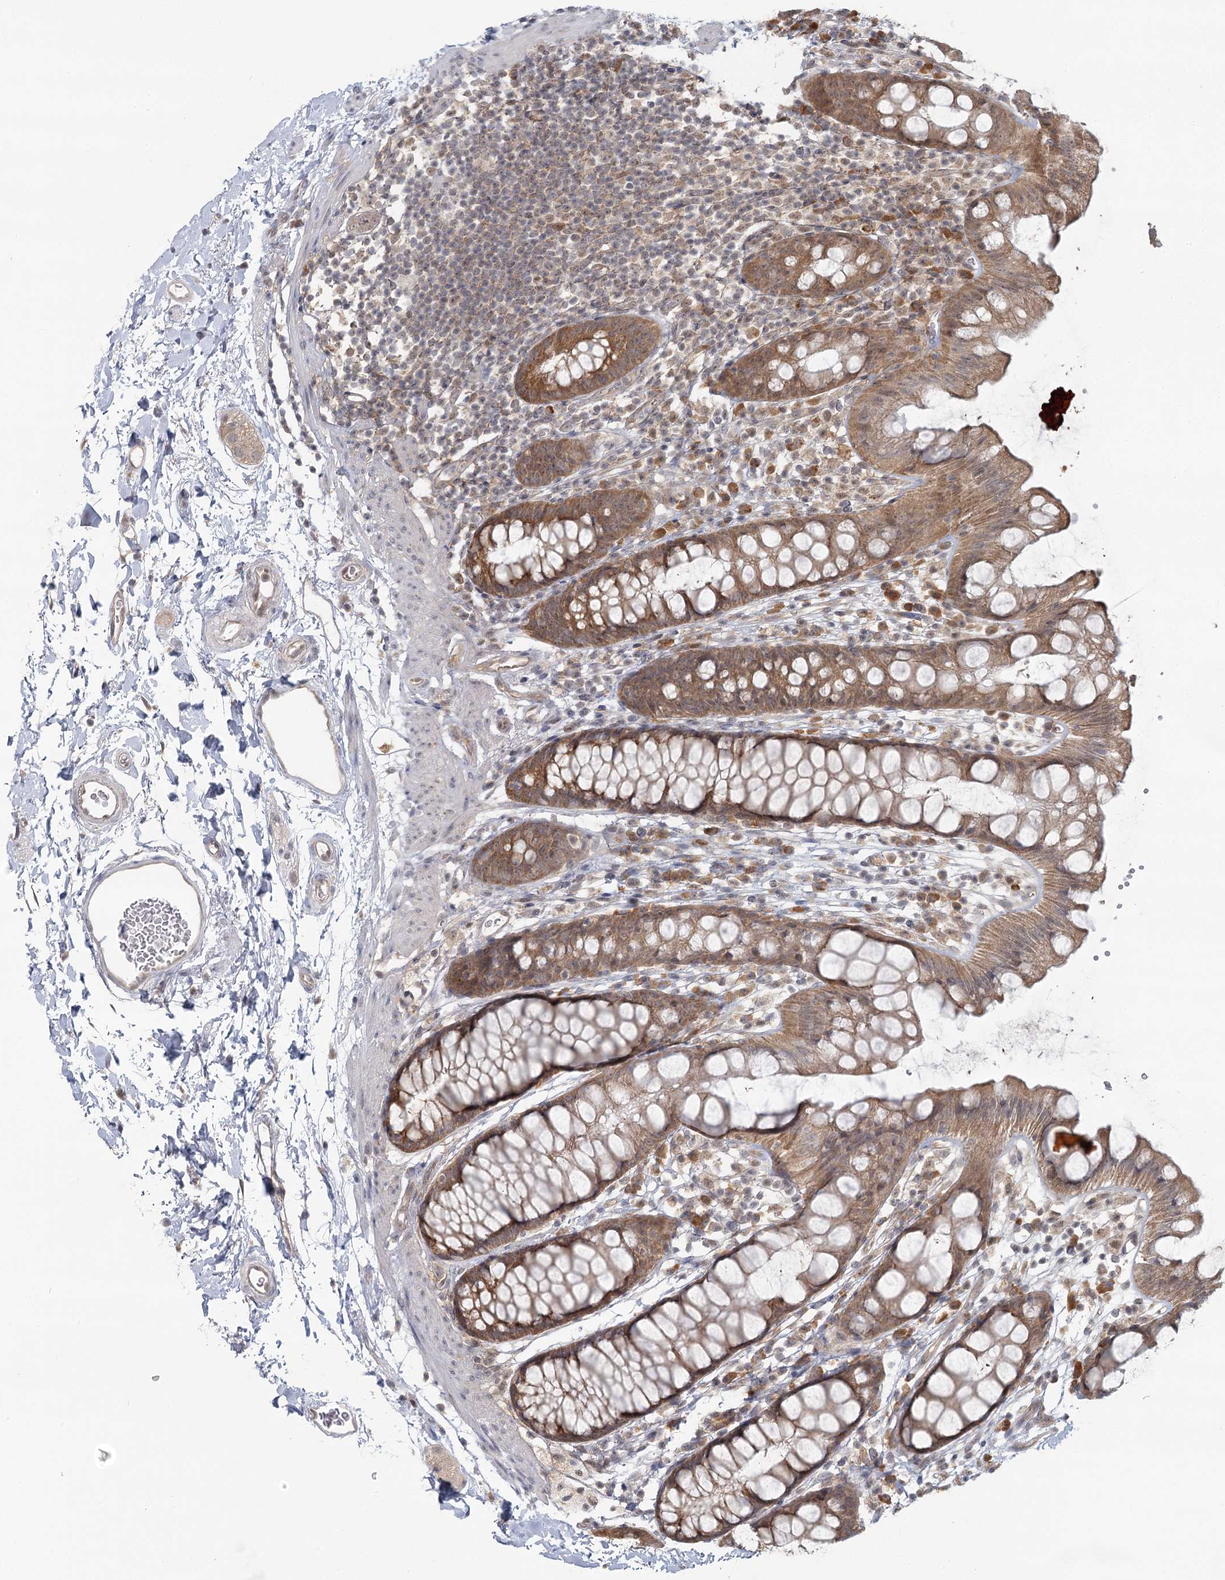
{"staining": {"intensity": "moderate", "quantity": ">75%", "location": "cytoplasmic/membranous"}, "tissue": "rectum", "cell_type": "Glandular cells", "image_type": "normal", "snomed": [{"axis": "morphology", "description": "Normal tissue, NOS"}, {"axis": "topography", "description": "Rectum"}], "caption": "Glandular cells demonstrate medium levels of moderate cytoplasmic/membranous positivity in approximately >75% of cells in normal rectum.", "gene": "THNSL1", "patient": {"sex": "female", "age": 65}}